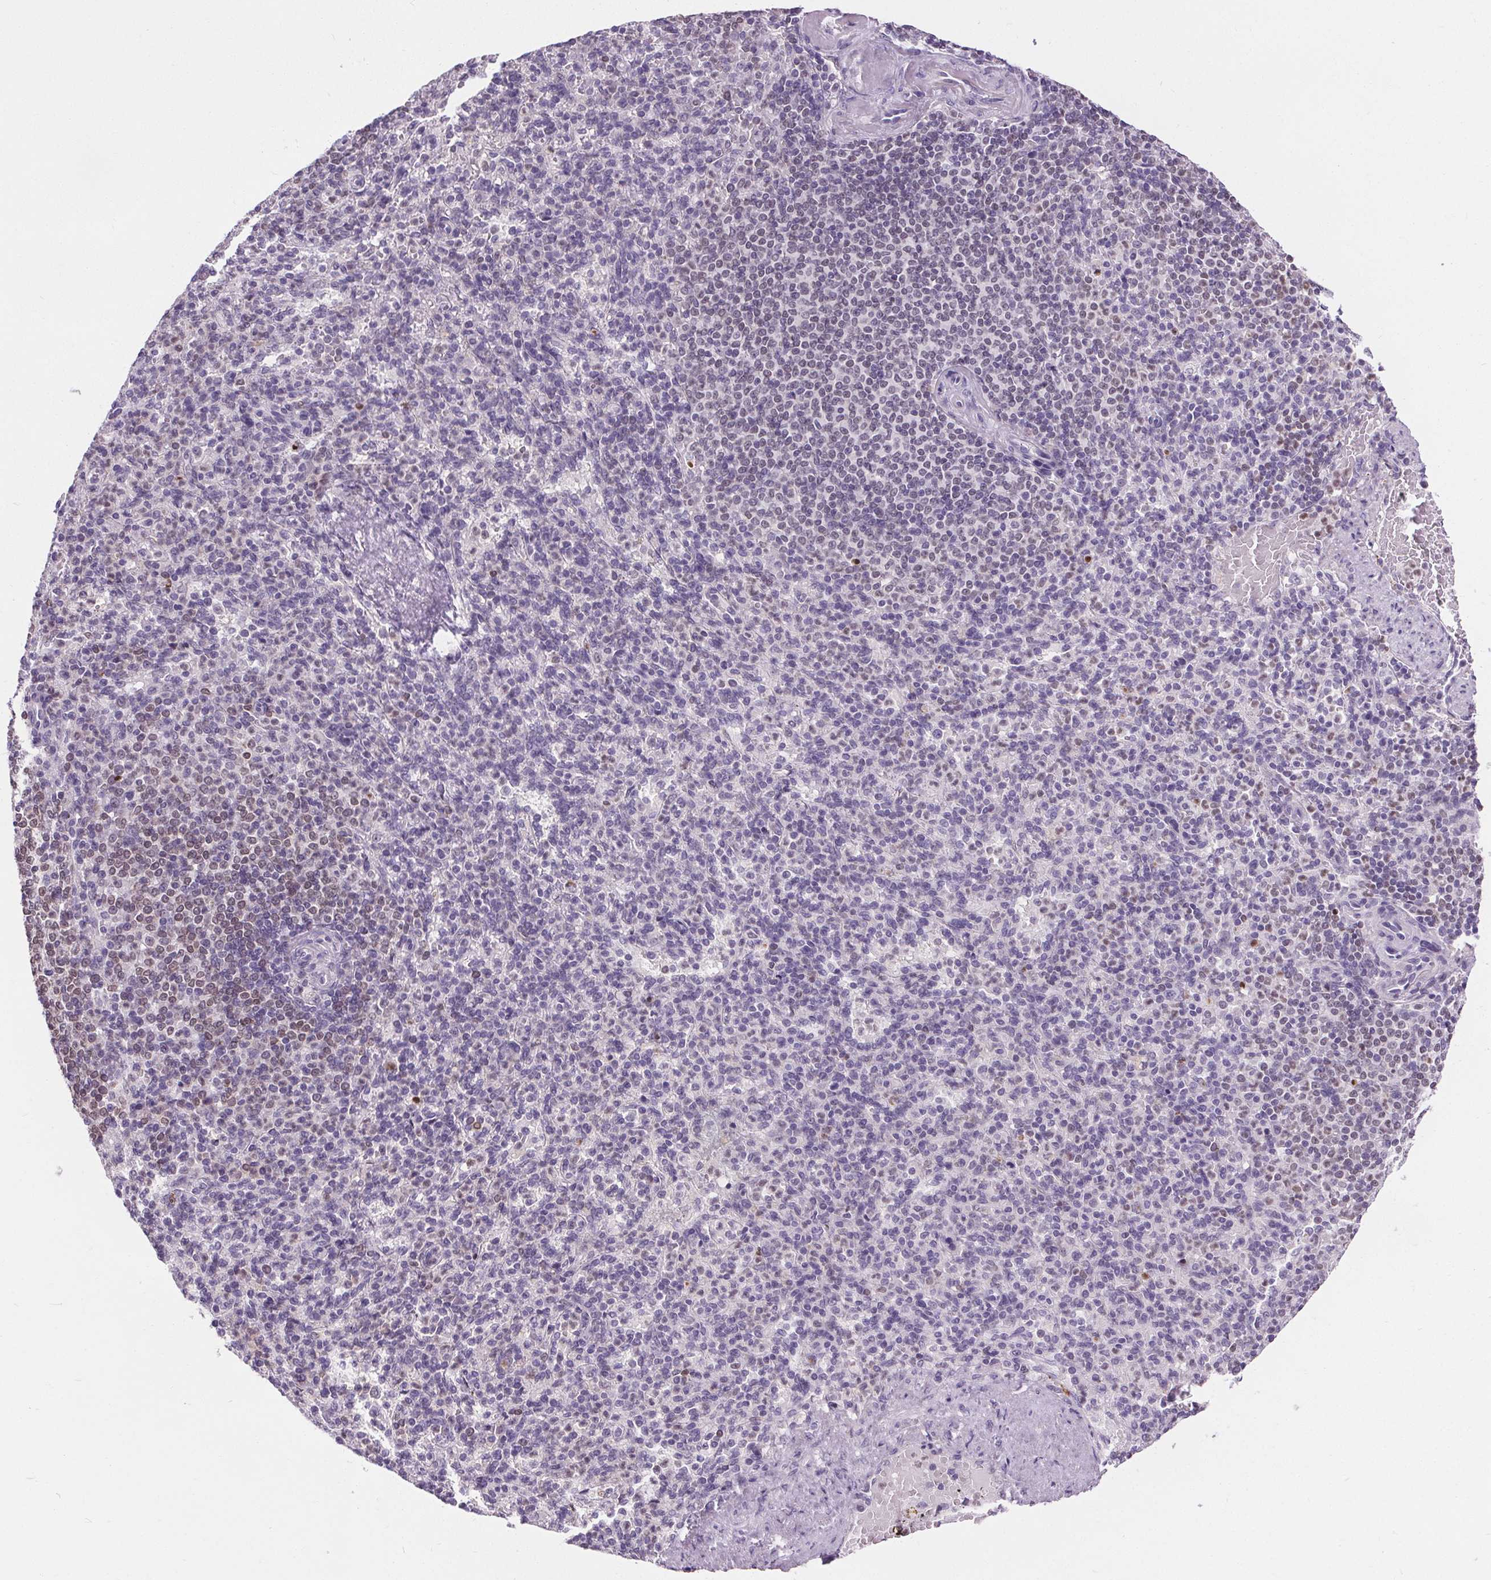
{"staining": {"intensity": "negative", "quantity": "none", "location": "none"}, "tissue": "spleen", "cell_type": "Cells in red pulp", "image_type": "normal", "snomed": [{"axis": "morphology", "description": "Normal tissue, NOS"}, {"axis": "topography", "description": "Spleen"}], "caption": "Cells in red pulp are negative for brown protein staining in benign spleen. (DAB immunohistochemistry (IHC), high magnification).", "gene": "TMEM240", "patient": {"sex": "female", "age": 74}}